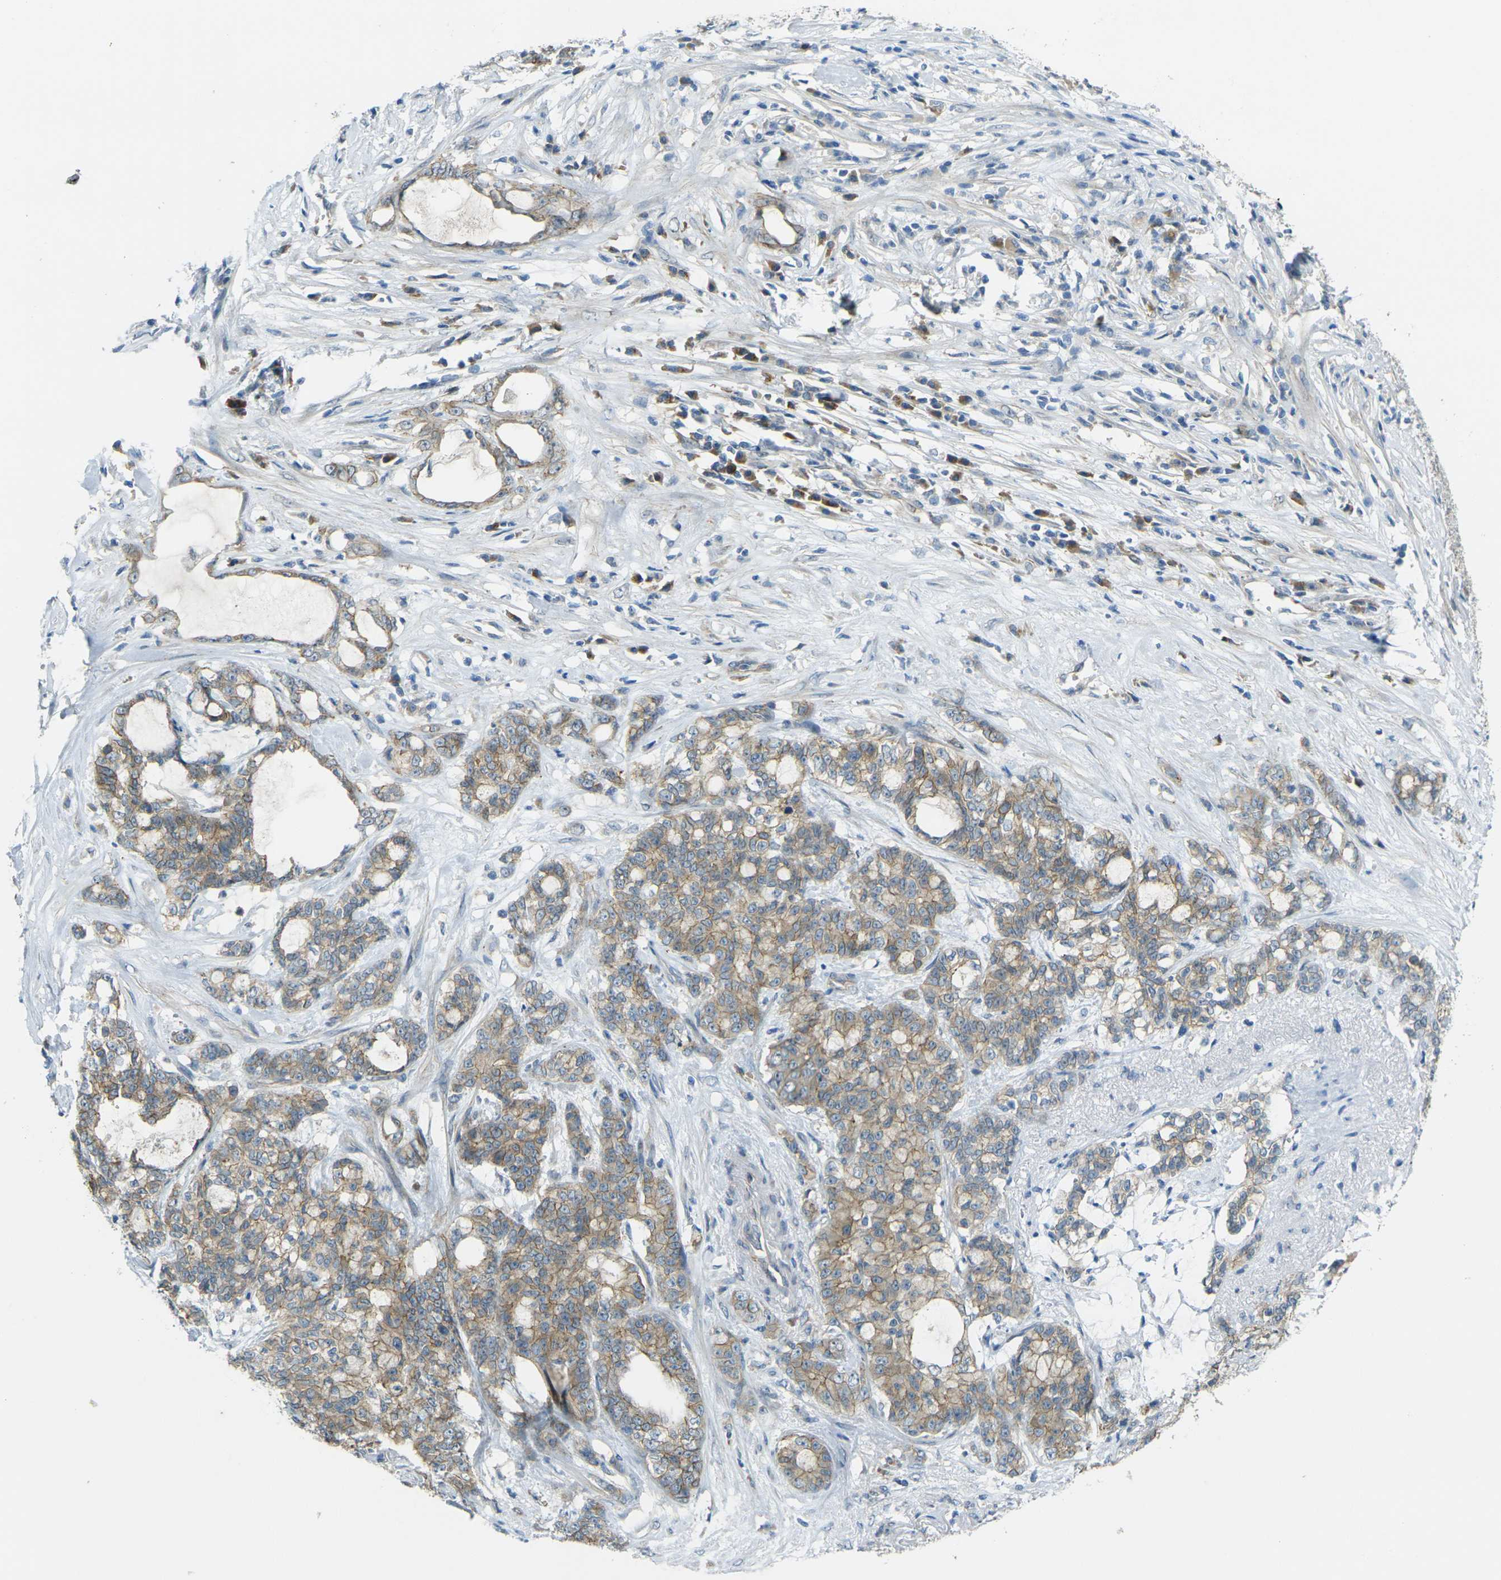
{"staining": {"intensity": "weak", "quantity": ">75%", "location": "cytoplasmic/membranous"}, "tissue": "pancreatic cancer", "cell_type": "Tumor cells", "image_type": "cancer", "snomed": [{"axis": "morphology", "description": "Adenocarcinoma, NOS"}, {"axis": "topography", "description": "Pancreas"}], "caption": "Immunohistochemical staining of human adenocarcinoma (pancreatic) reveals low levels of weak cytoplasmic/membranous protein staining in about >75% of tumor cells.", "gene": "RHBDD1", "patient": {"sex": "female", "age": 73}}